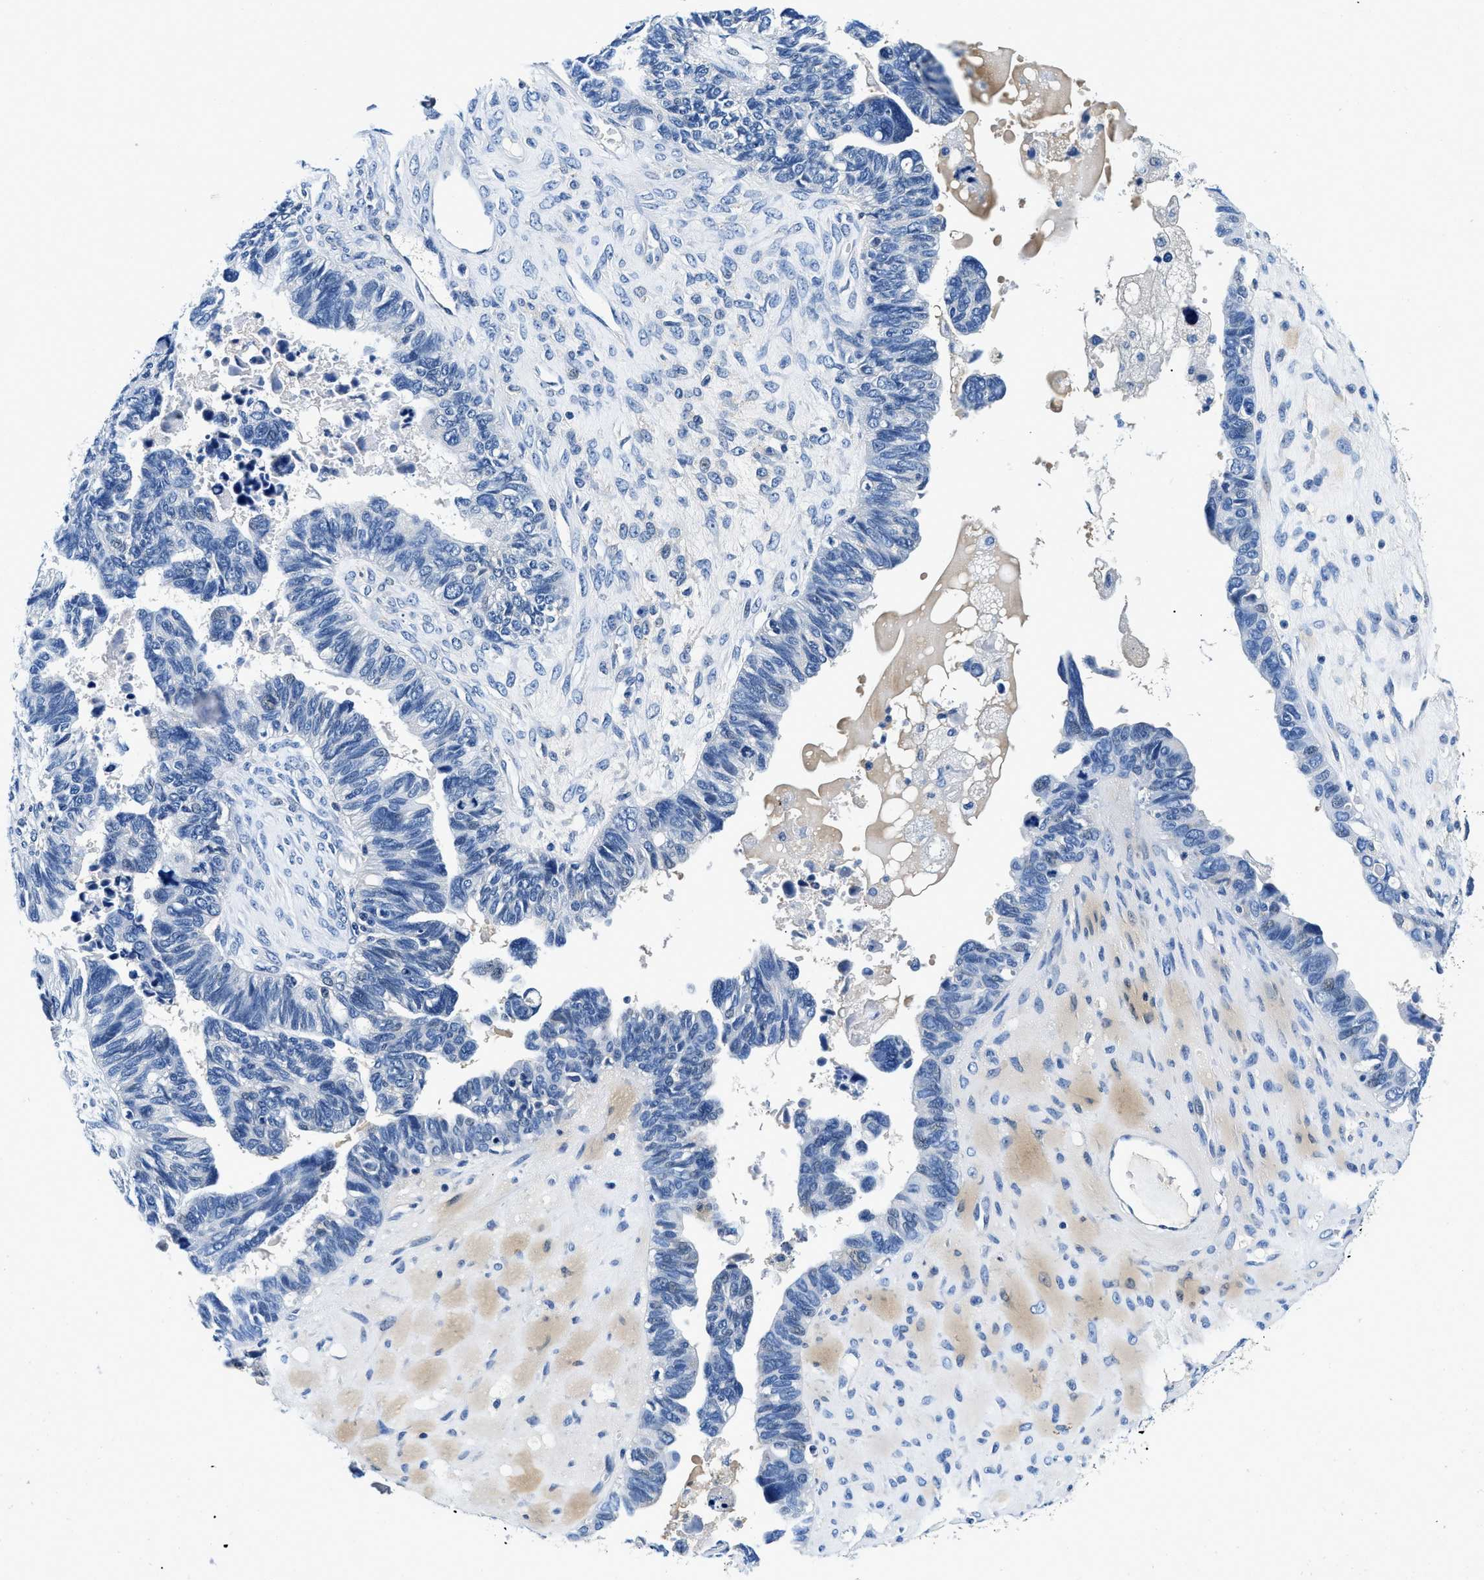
{"staining": {"intensity": "negative", "quantity": "none", "location": "none"}, "tissue": "ovarian cancer", "cell_type": "Tumor cells", "image_type": "cancer", "snomed": [{"axis": "morphology", "description": "Cystadenocarcinoma, serous, NOS"}, {"axis": "topography", "description": "Ovary"}], "caption": "Immunohistochemical staining of ovarian serous cystadenocarcinoma demonstrates no significant expression in tumor cells.", "gene": "ZFAND3", "patient": {"sex": "female", "age": 79}}